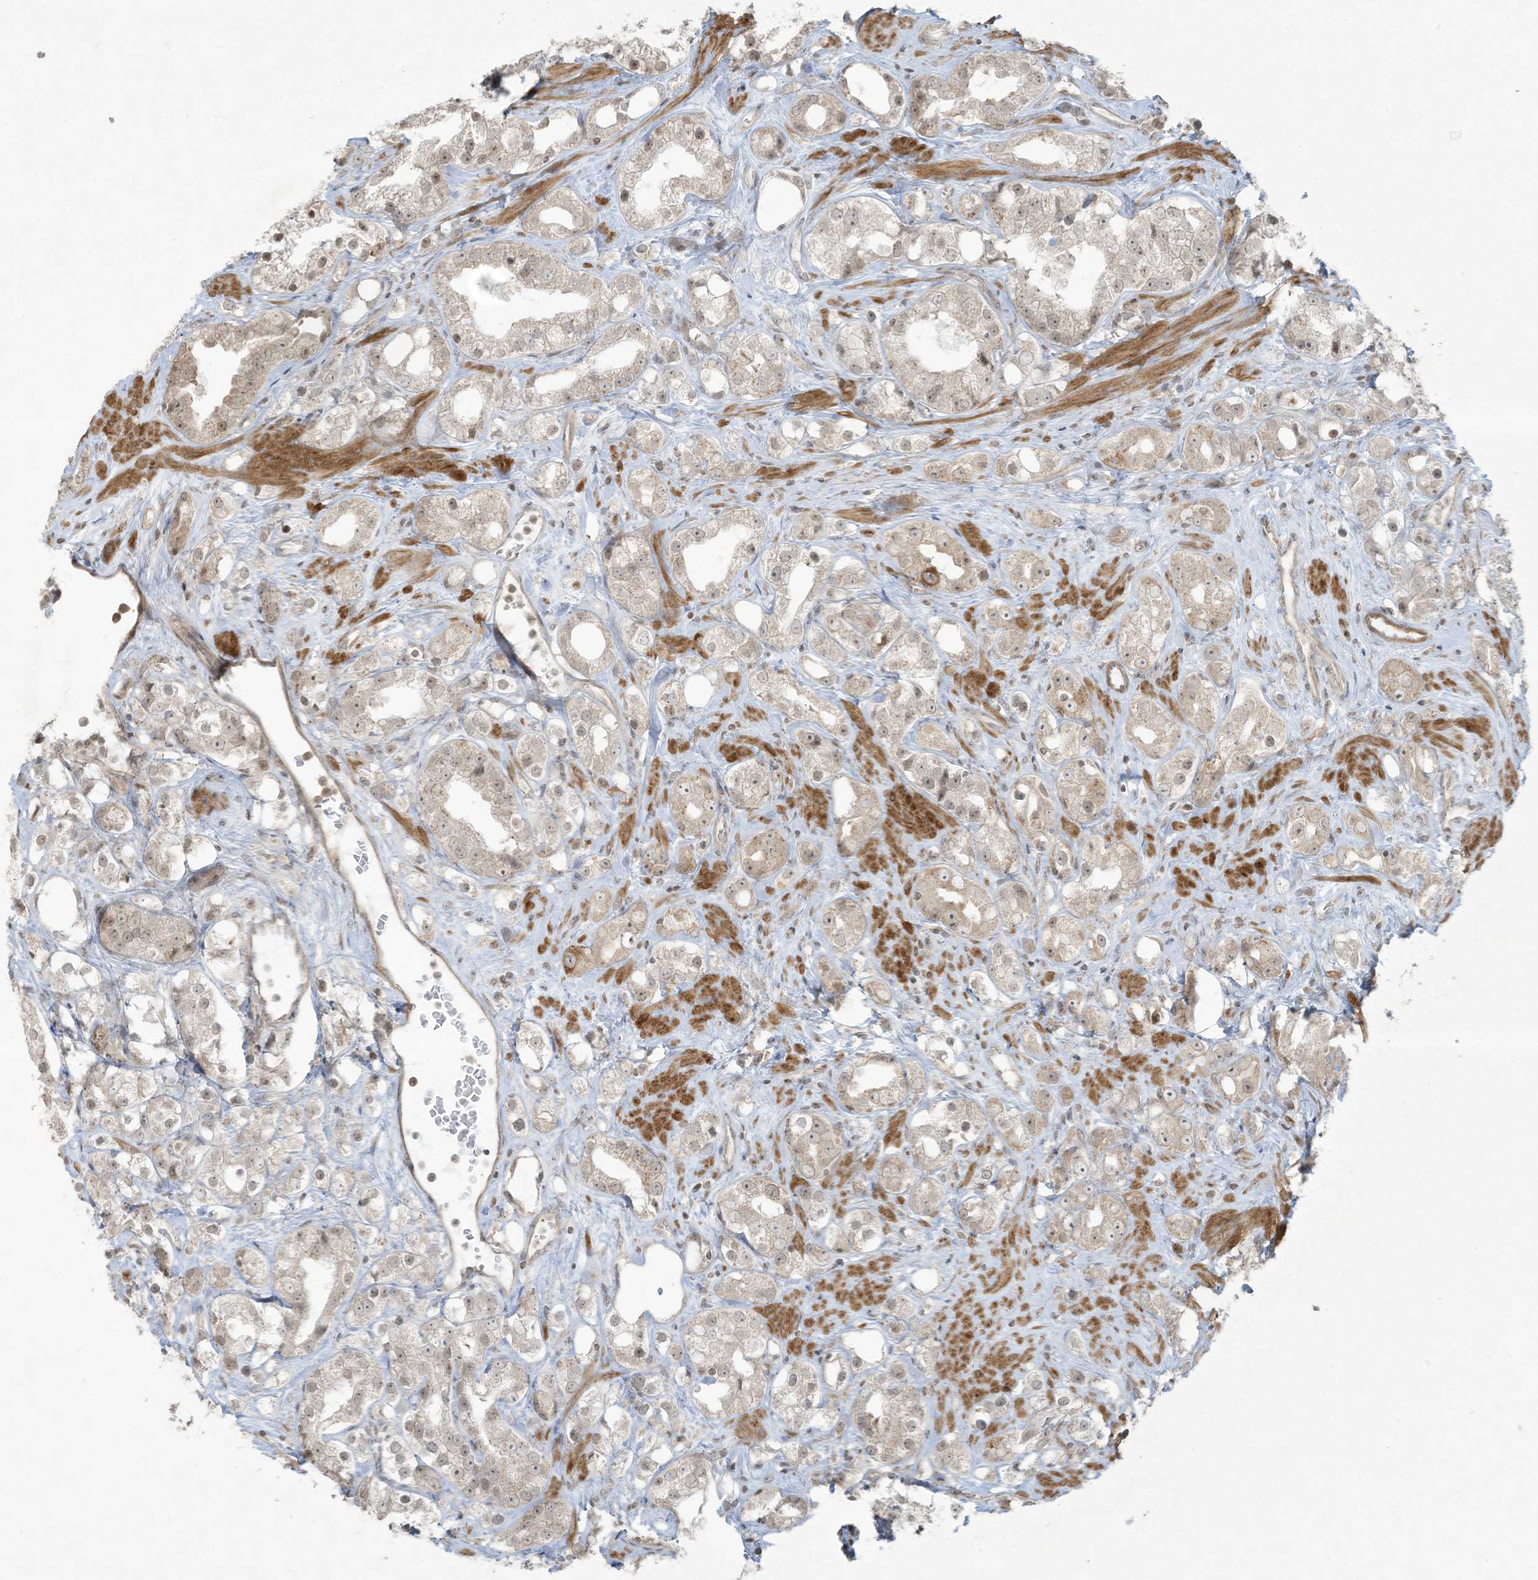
{"staining": {"intensity": "weak", "quantity": "<25%", "location": "nuclear"}, "tissue": "prostate cancer", "cell_type": "Tumor cells", "image_type": "cancer", "snomed": [{"axis": "morphology", "description": "Adenocarcinoma, NOS"}, {"axis": "topography", "description": "Prostate"}], "caption": "Human prostate cancer (adenocarcinoma) stained for a protein using immunohistochemistry (IHC) exhibits no positivity in tumor cells.", "gene": "ZNF263", "patient": {"sex": "male", "age": 79}}